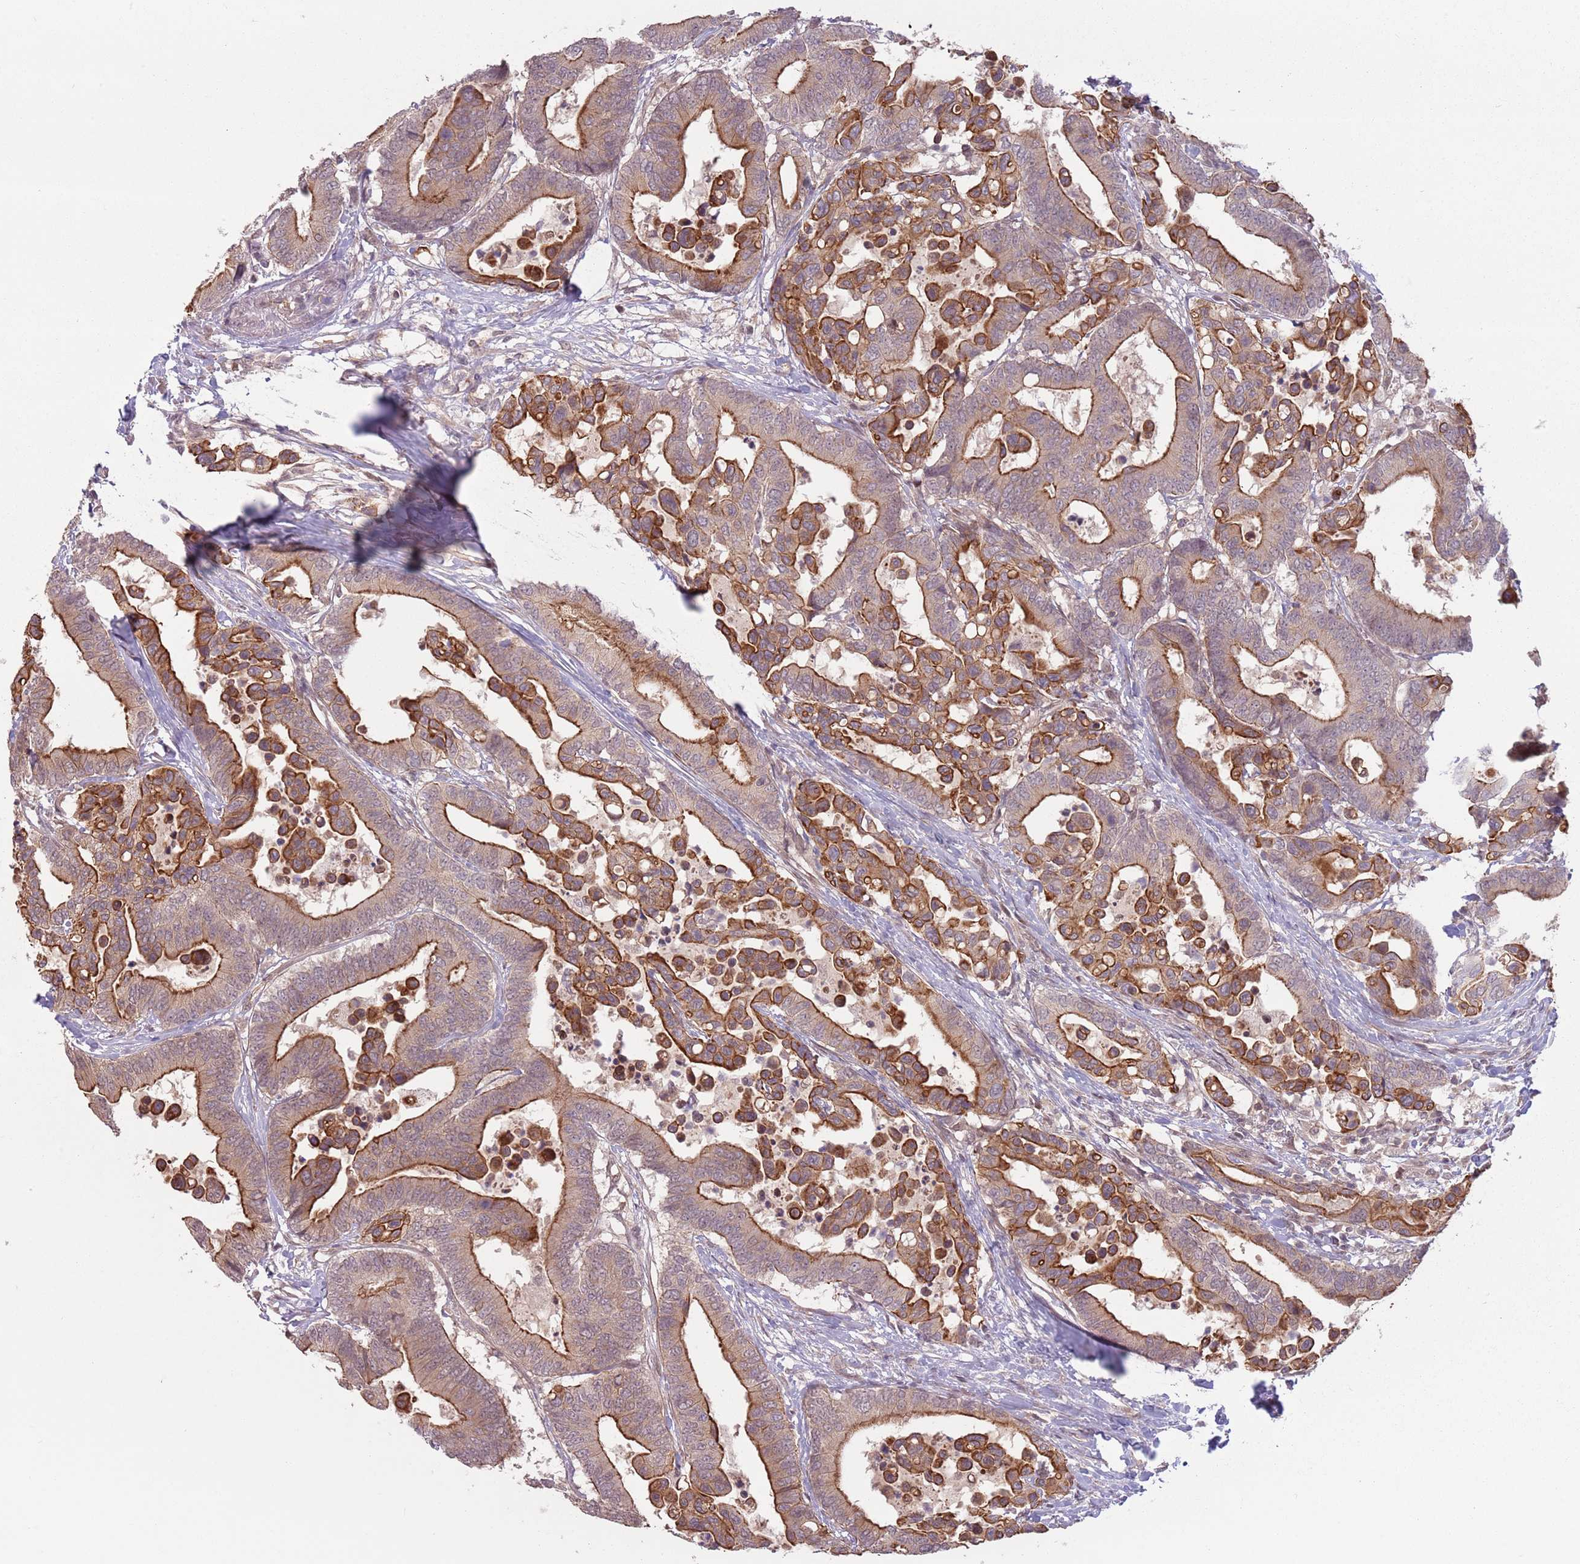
{"staining": {"intensity": "strong", "quantity": ">75%", "location": "cytoplasmic/membranous"}, "tissue": "colorectal cancer", "cell_type": "Tumor cells", "image_type": "cancer", "snomed": [{"axis": "morphology", "description": "Normal tissue, NOS"}, {"axis": "morphology", "description": "Adenocarcinoma, NOS"}, {"axis": "topography", "description": "Colon"}], "caption": "Immunohistochemistry (DAB (3,3'-diaminobenzidine)) staining of human adenocarcinoma (colorectal) shows strong cytoplasmic/membranous protein positivity in approximately >75% of tumor cells.", "gene": "CCDC154", "patient": {"sex": "male", "age": 82}}